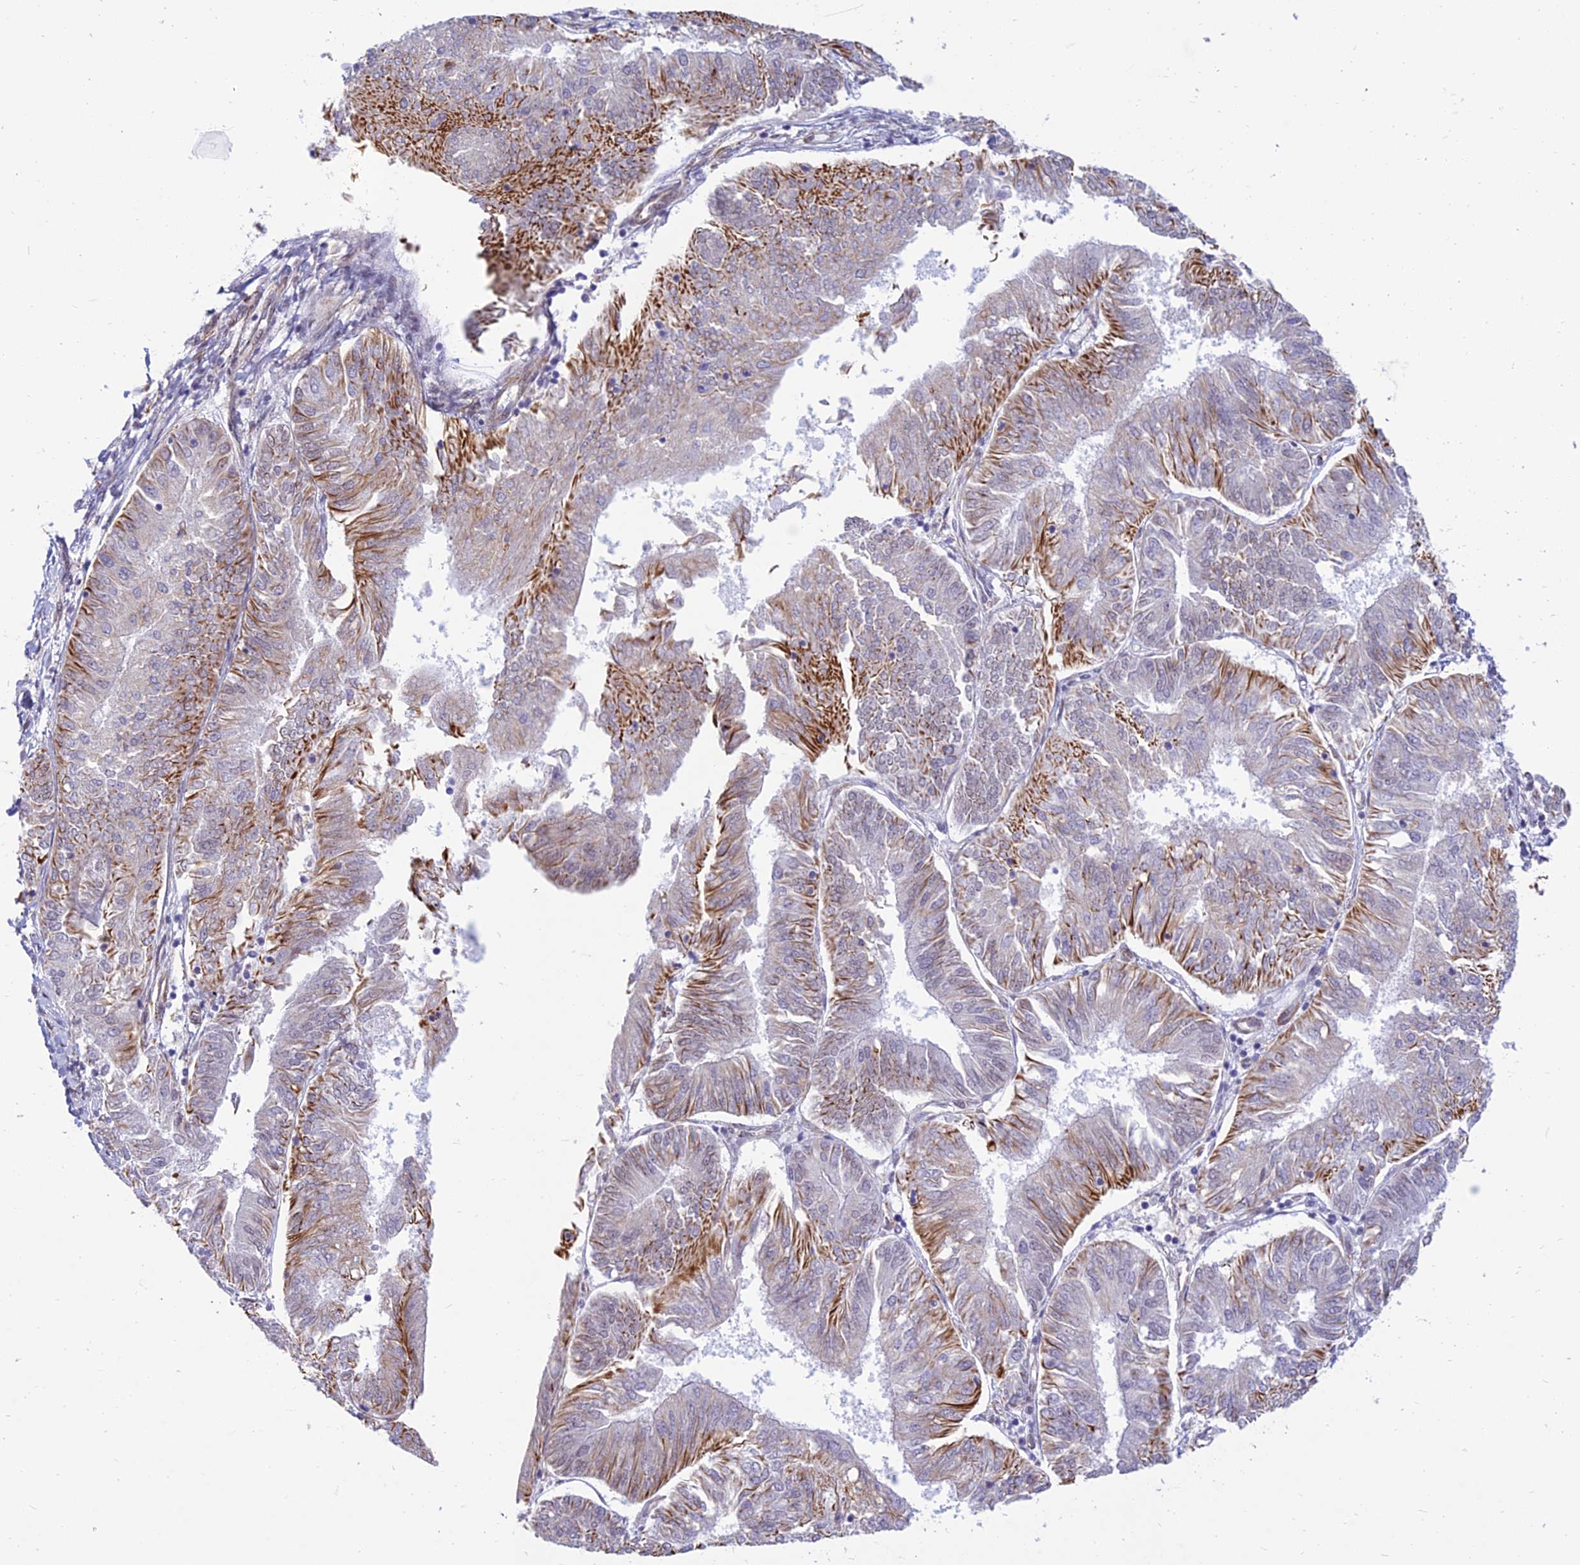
{"staining": {"intensity": "moderate", "quantity": "25%-75%", "location": "cytoplasmic/membranous"}, "tissue": "endometrial cancer", "cell_type": "Tumor cells", "image_type": "cancer", "snomed": [{"axis": "morphology", "description": "Adenocarcinoma, NOS"}, {"axis": "topography", "description": "Endometrium"}], "caption": "Immunohistochemical staining of human endometrial cancer demonstrates medium levels of moderate cytoplasmic/membranous protein positivity in about 25%-75% of tumor cells.", "gene": "SAPCD2", "patient": {"sex": "female", "age": 58}}